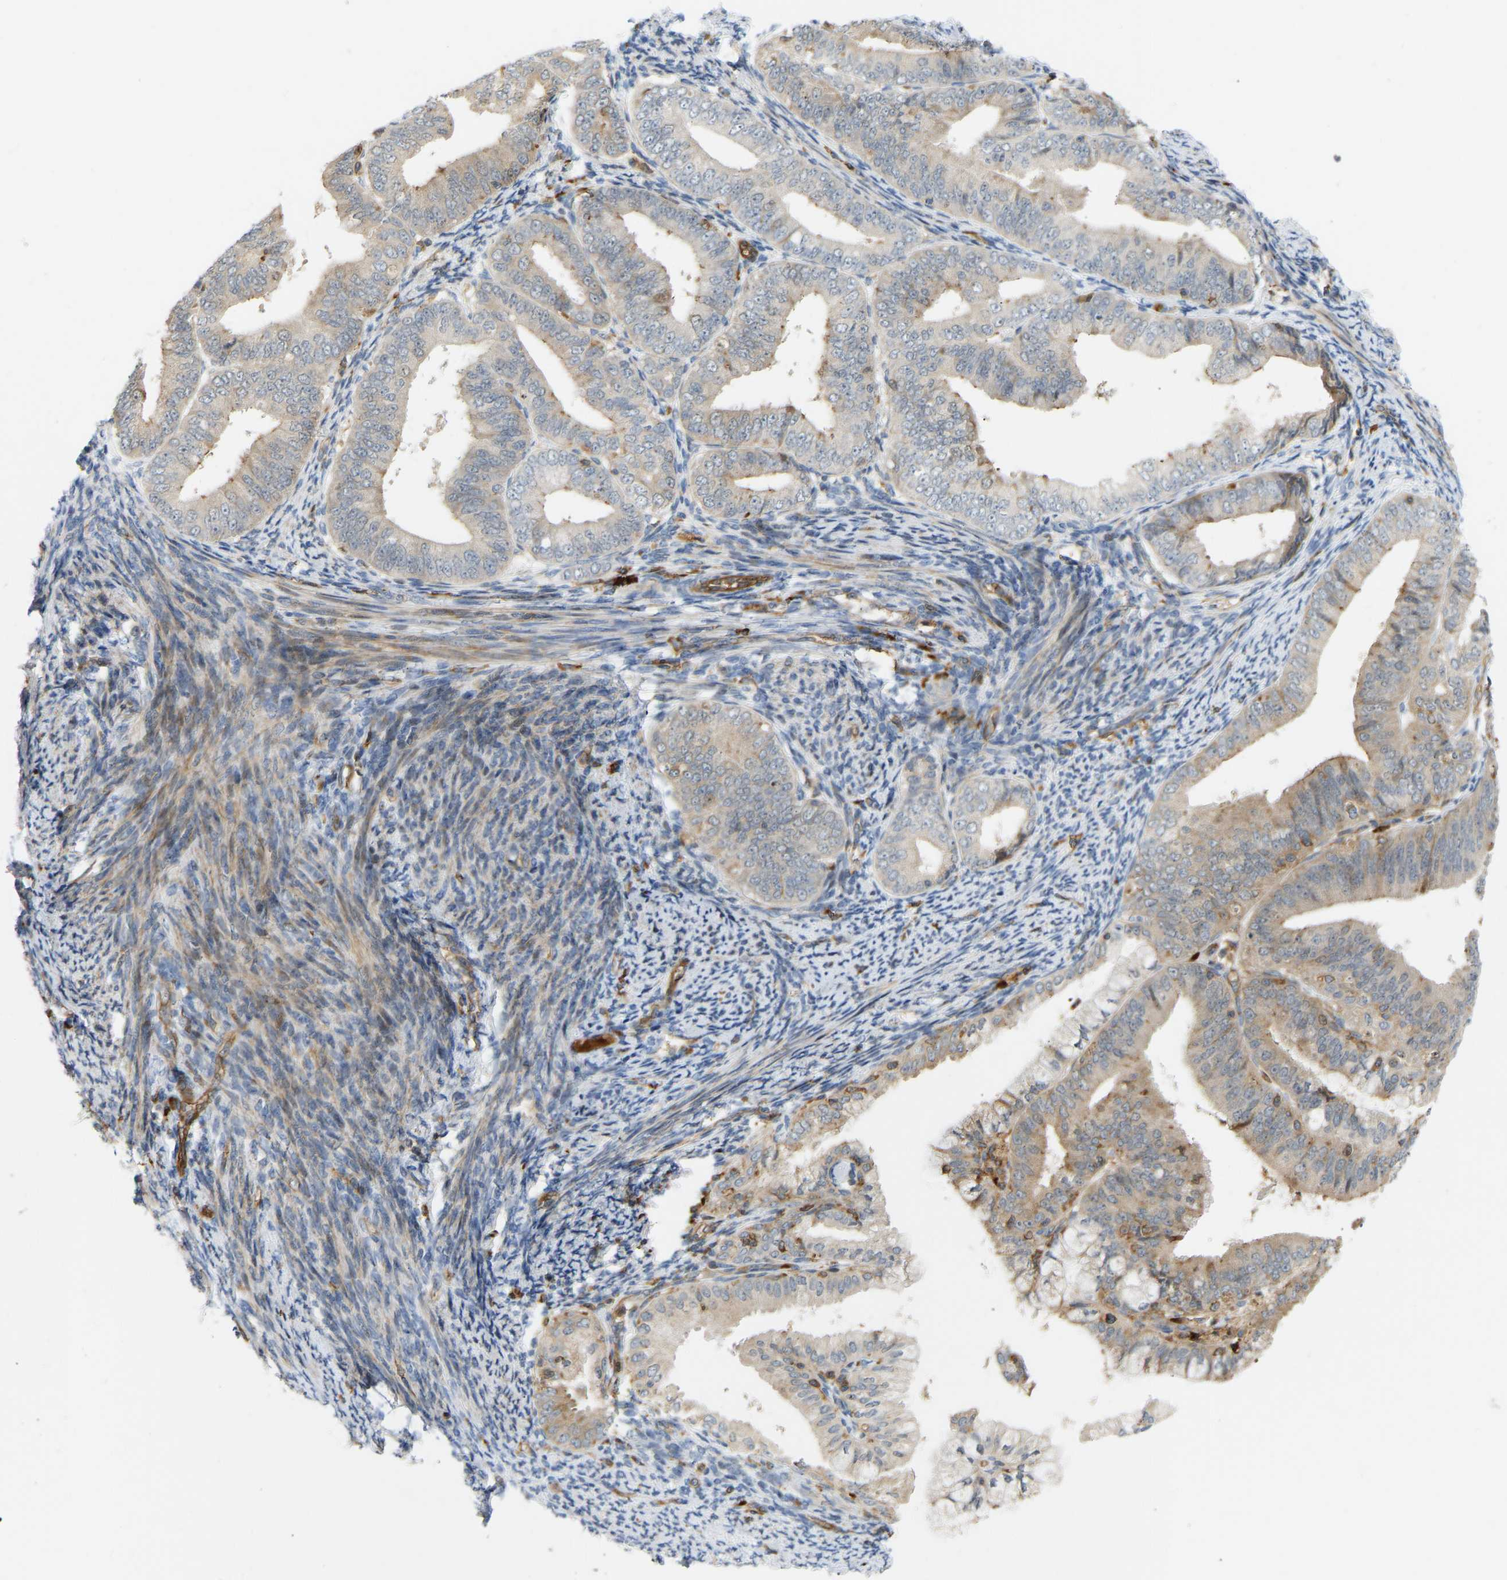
{"staining": {"intensity": "moderate", "quantity": "<25%", "location": "cytoplasmic/membranous"}, "tissue": "endometrial cancer", "cell_type": "Tumor cells", "image_type": "cancer", "snomed": [{"axis": "morphology", "description": "Adenocarcinoma, NOS"}, {"axis": "topography", "description": "Endometrium"}], "caption": "Immunohistochemistry (IHC) image of neoplastic tissue: human endometrial cancer stained using IHC shows low levels of moderate protein expression localized specifically in the cytoplasmic/membranous of tumor cells, appearing as a cytoplasmic/membranous brown color.", "gene": "PLCG2", "patient": {"sex": "female", "age": 63}}